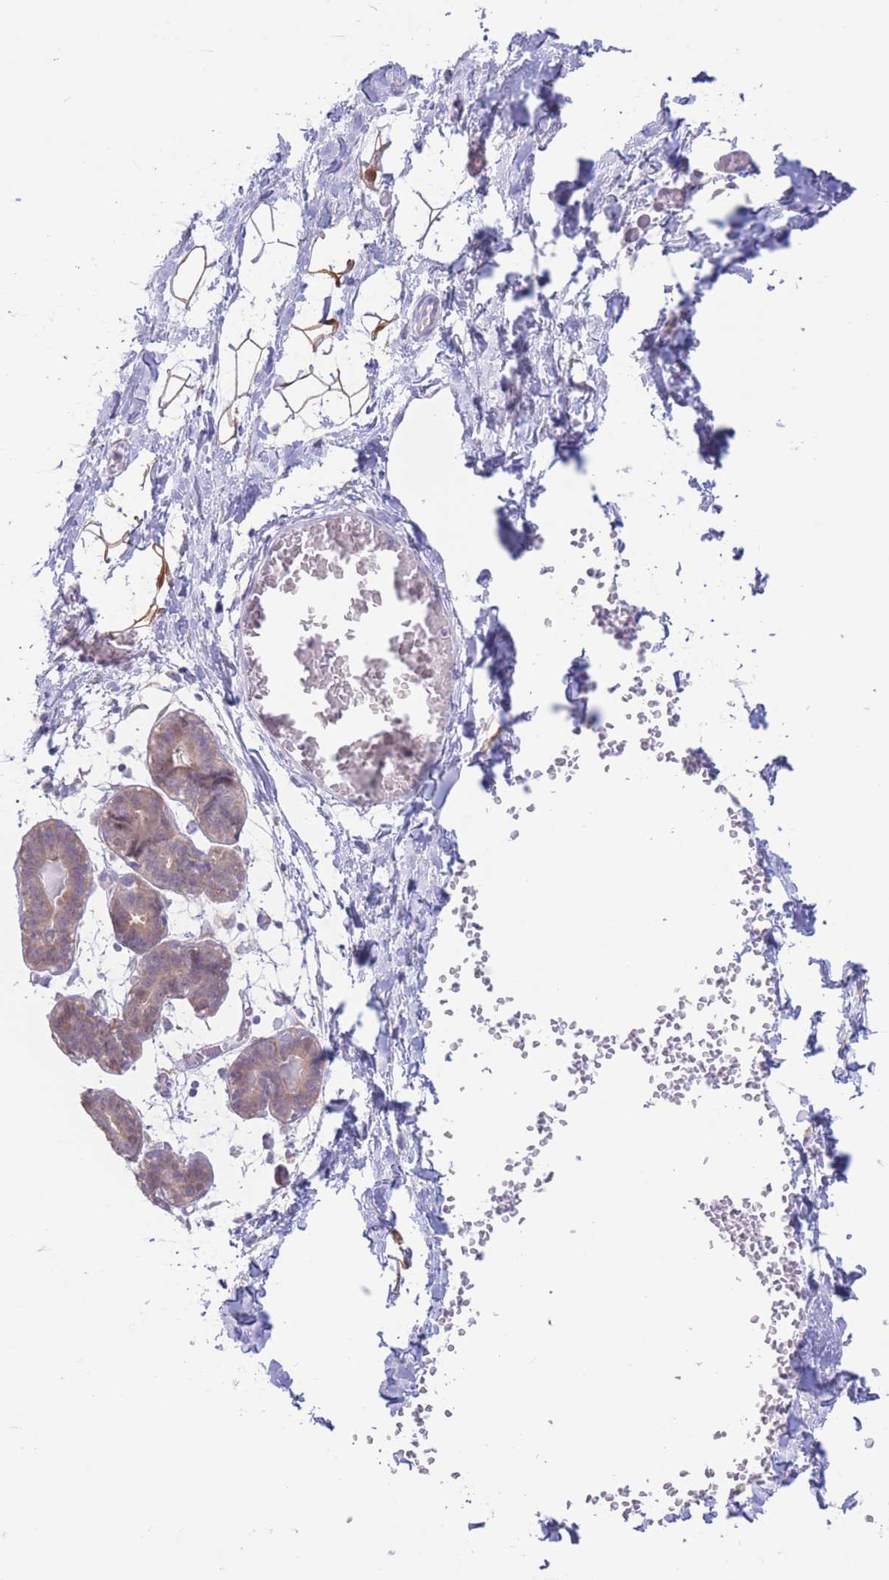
{"staining": {"intensity": "moderate", "quantity": "25%-75%", "location": "cytoplasmic/membranous"}, "tissue": "breast", "cell_type": "Adipocytes", "image_type": "normal", "snomed": [{"axis": "morphology", "description": "Normal tissue, NOS"}, {"axis": "topography", "description": "Breast"}], "caption": "IHC of normal human breast demonstrates medium levels of moderate cytoplasmic/membranous positivity in about 25%-75% of adipocytes.", "gene": "FAH", "patient": {"sex": "female", "age": 27}}